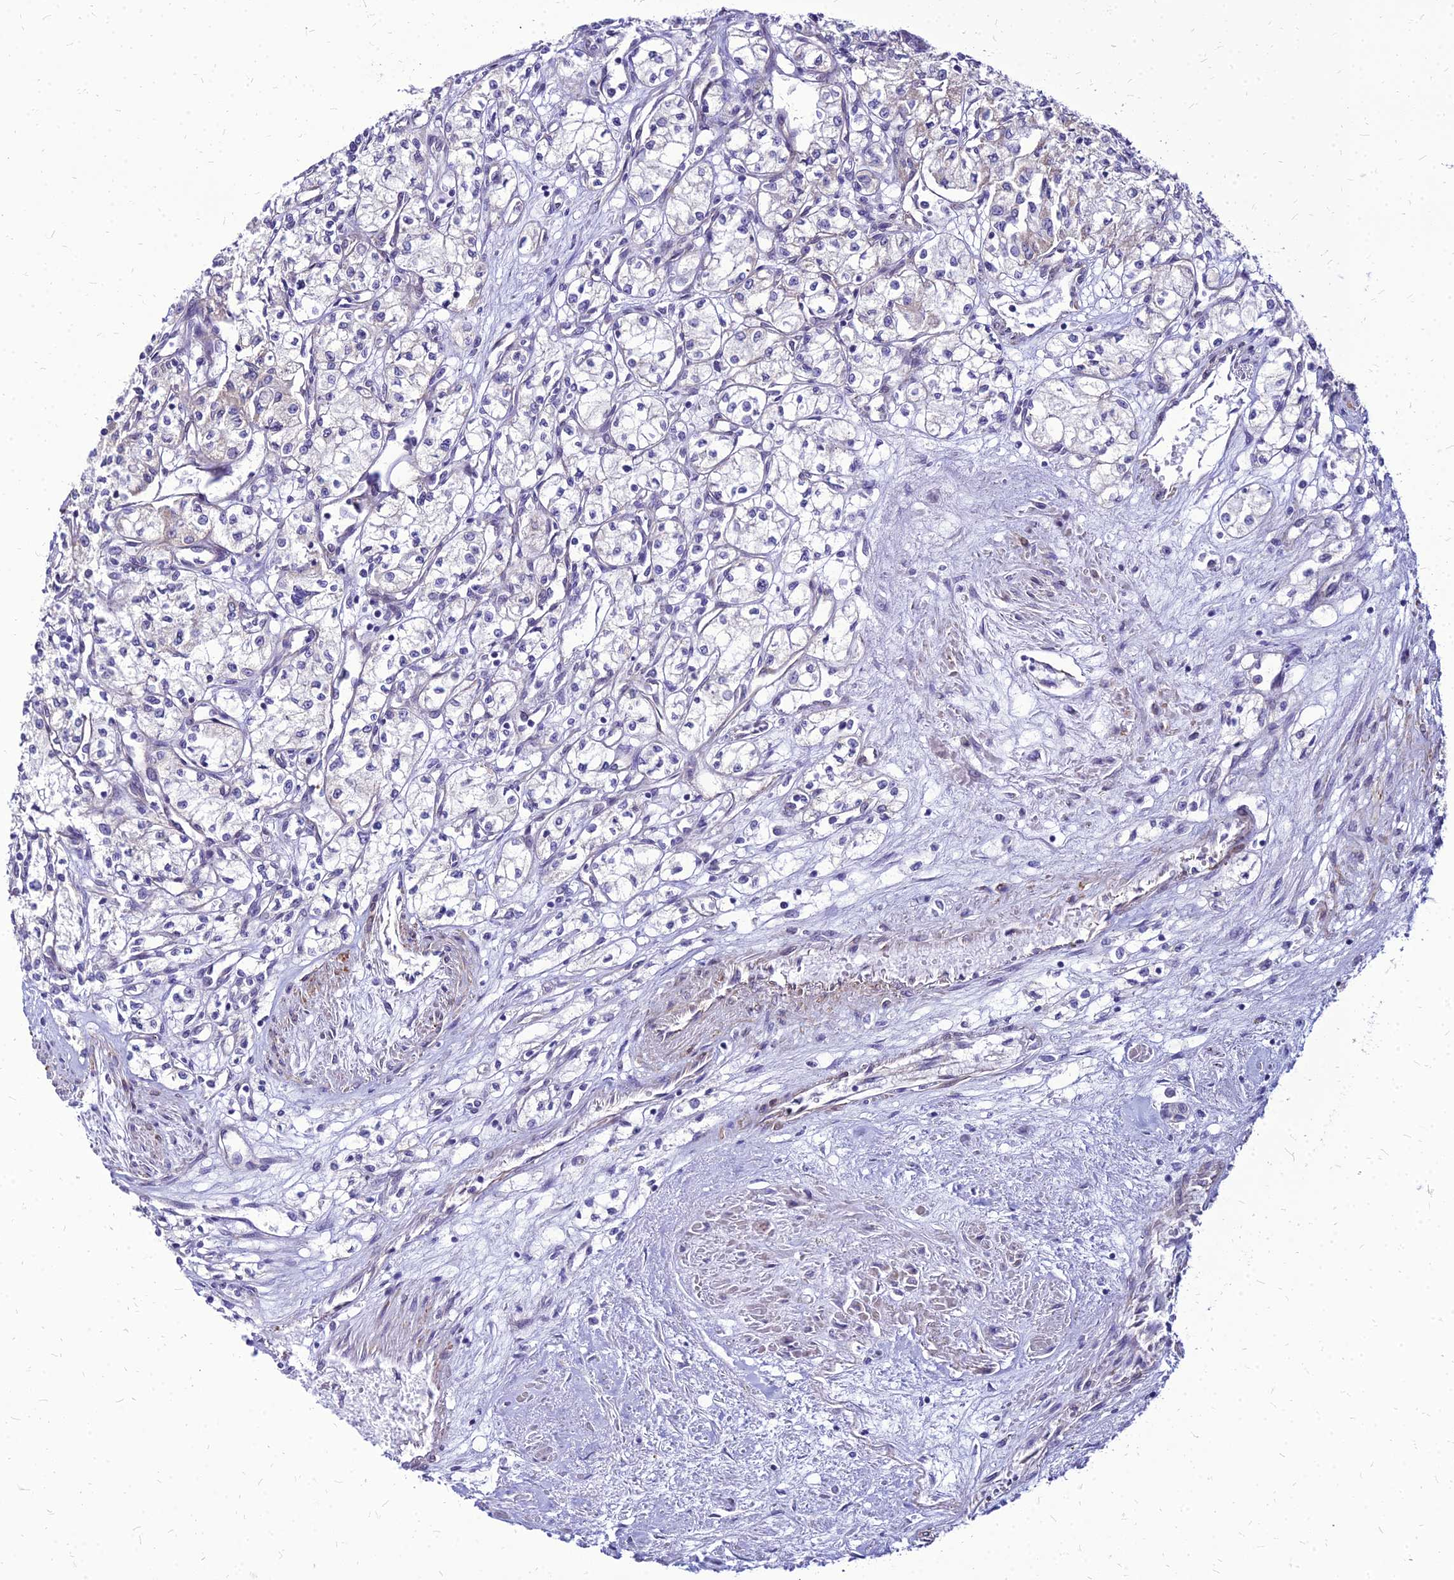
{"staining": {"intensity": "negative", "quantity": "none", "location": "none"}, "tissue": "renal cancer", "cell_type": "Tumor cells", "image_type": "cancer", "snomed": [{"axis": "morphology", "description": "Adenocarcinoma, NOS"}, {"axis": "topography", "description": "Kidney"}], "caption": "Tumor cells are negative for protein expression in human renal cancer.", "gene": "YEATS2", "patient": {"sex": "male", "age": 59}}